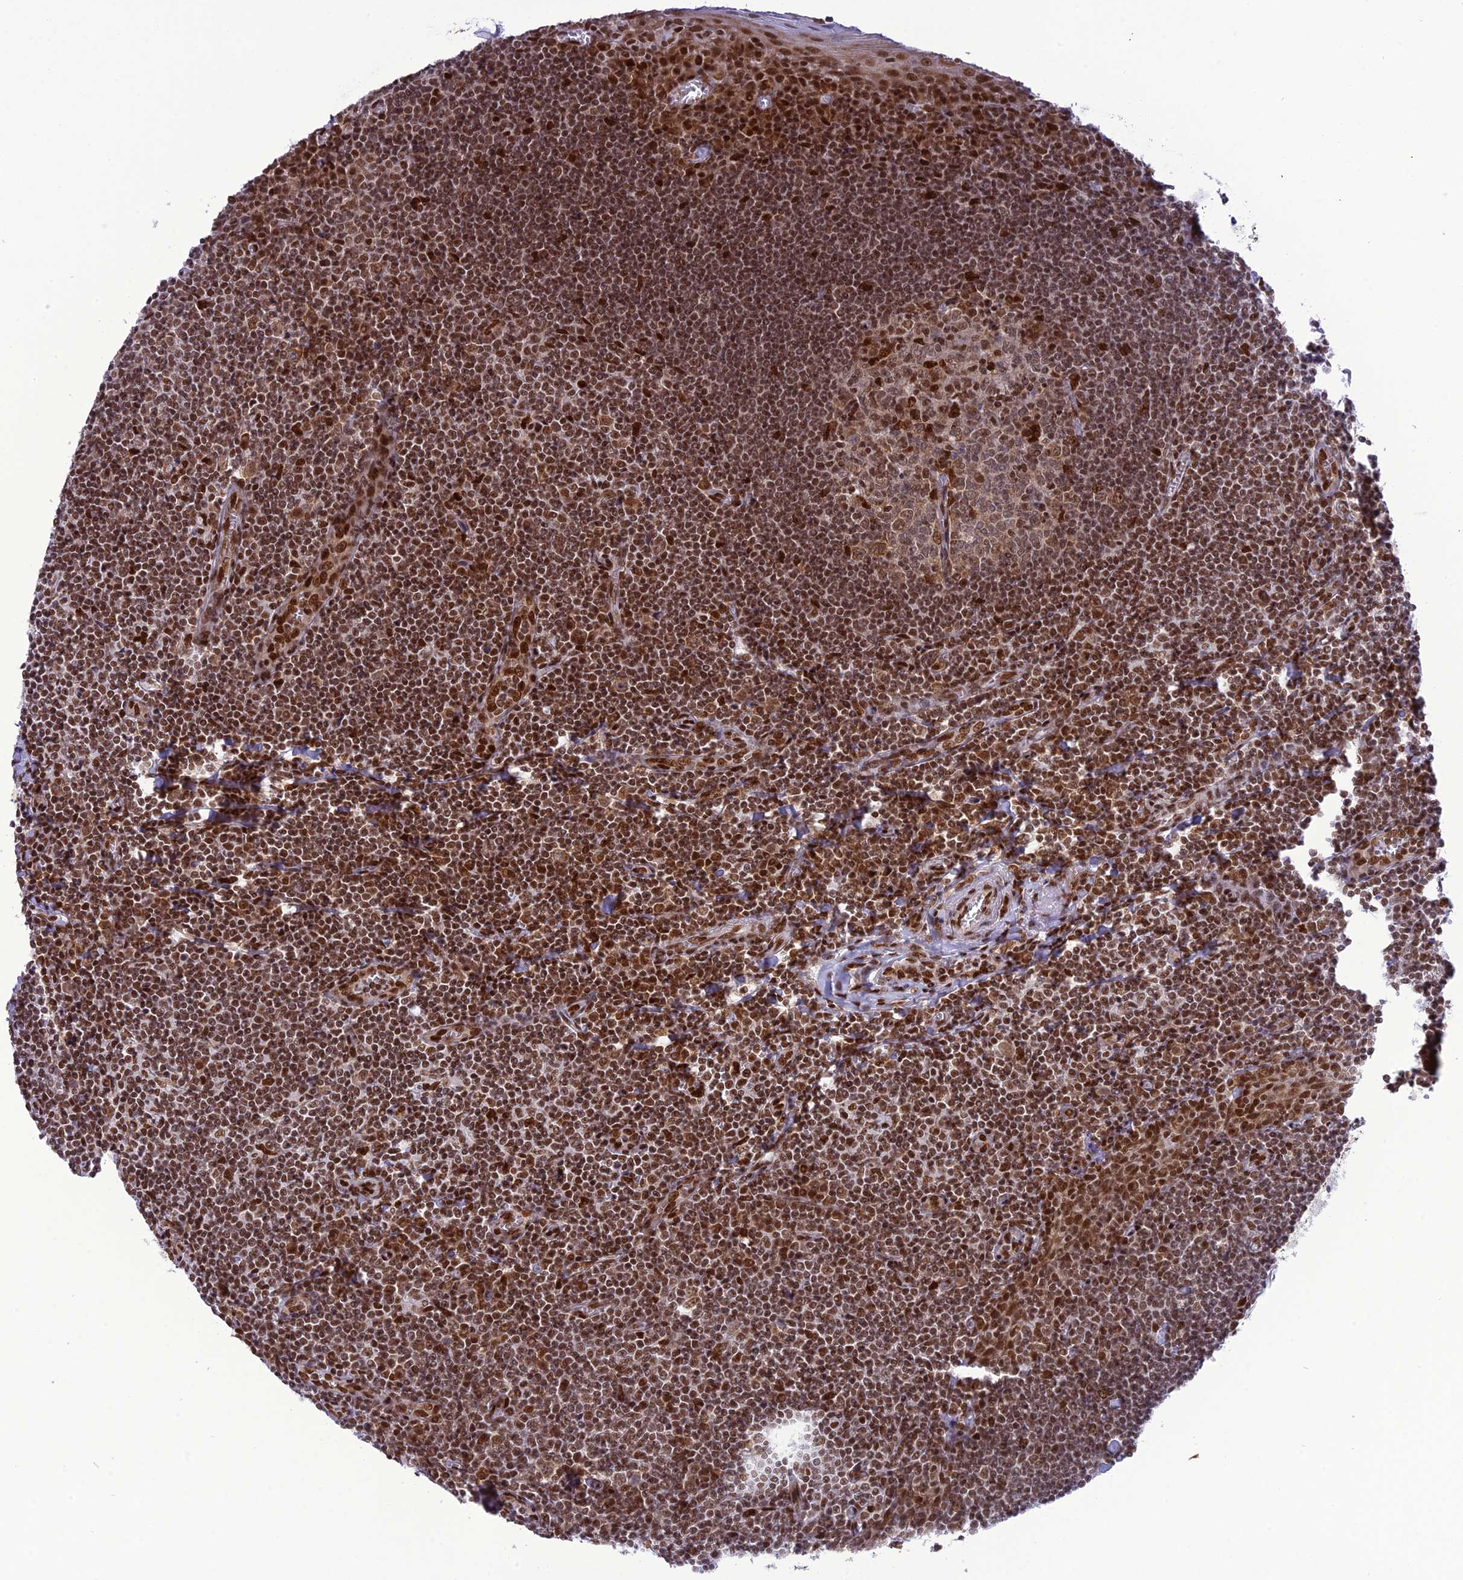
{"staining": {"intensity": "moderate", "quantity": "25%-75%", "location": "nuclear"}, "tissue": "tonsil", "cell_type": "Germinal center cells", "image_type": "normal", "snomed": [{"axis": "morphology", "description": "Normal tissue, NOS"}, {"axis": "topography", "description": "Tonsil"}], "caption": "IHC (DAB (3,3'-diaminobenzidine)) staining of unremarkable tonsil displays moderate nuclear protein staining in approximately 25%-75% of germinal center cells.", "gene": "DDX1", "patient": {"sex": "male", "age": 27}}